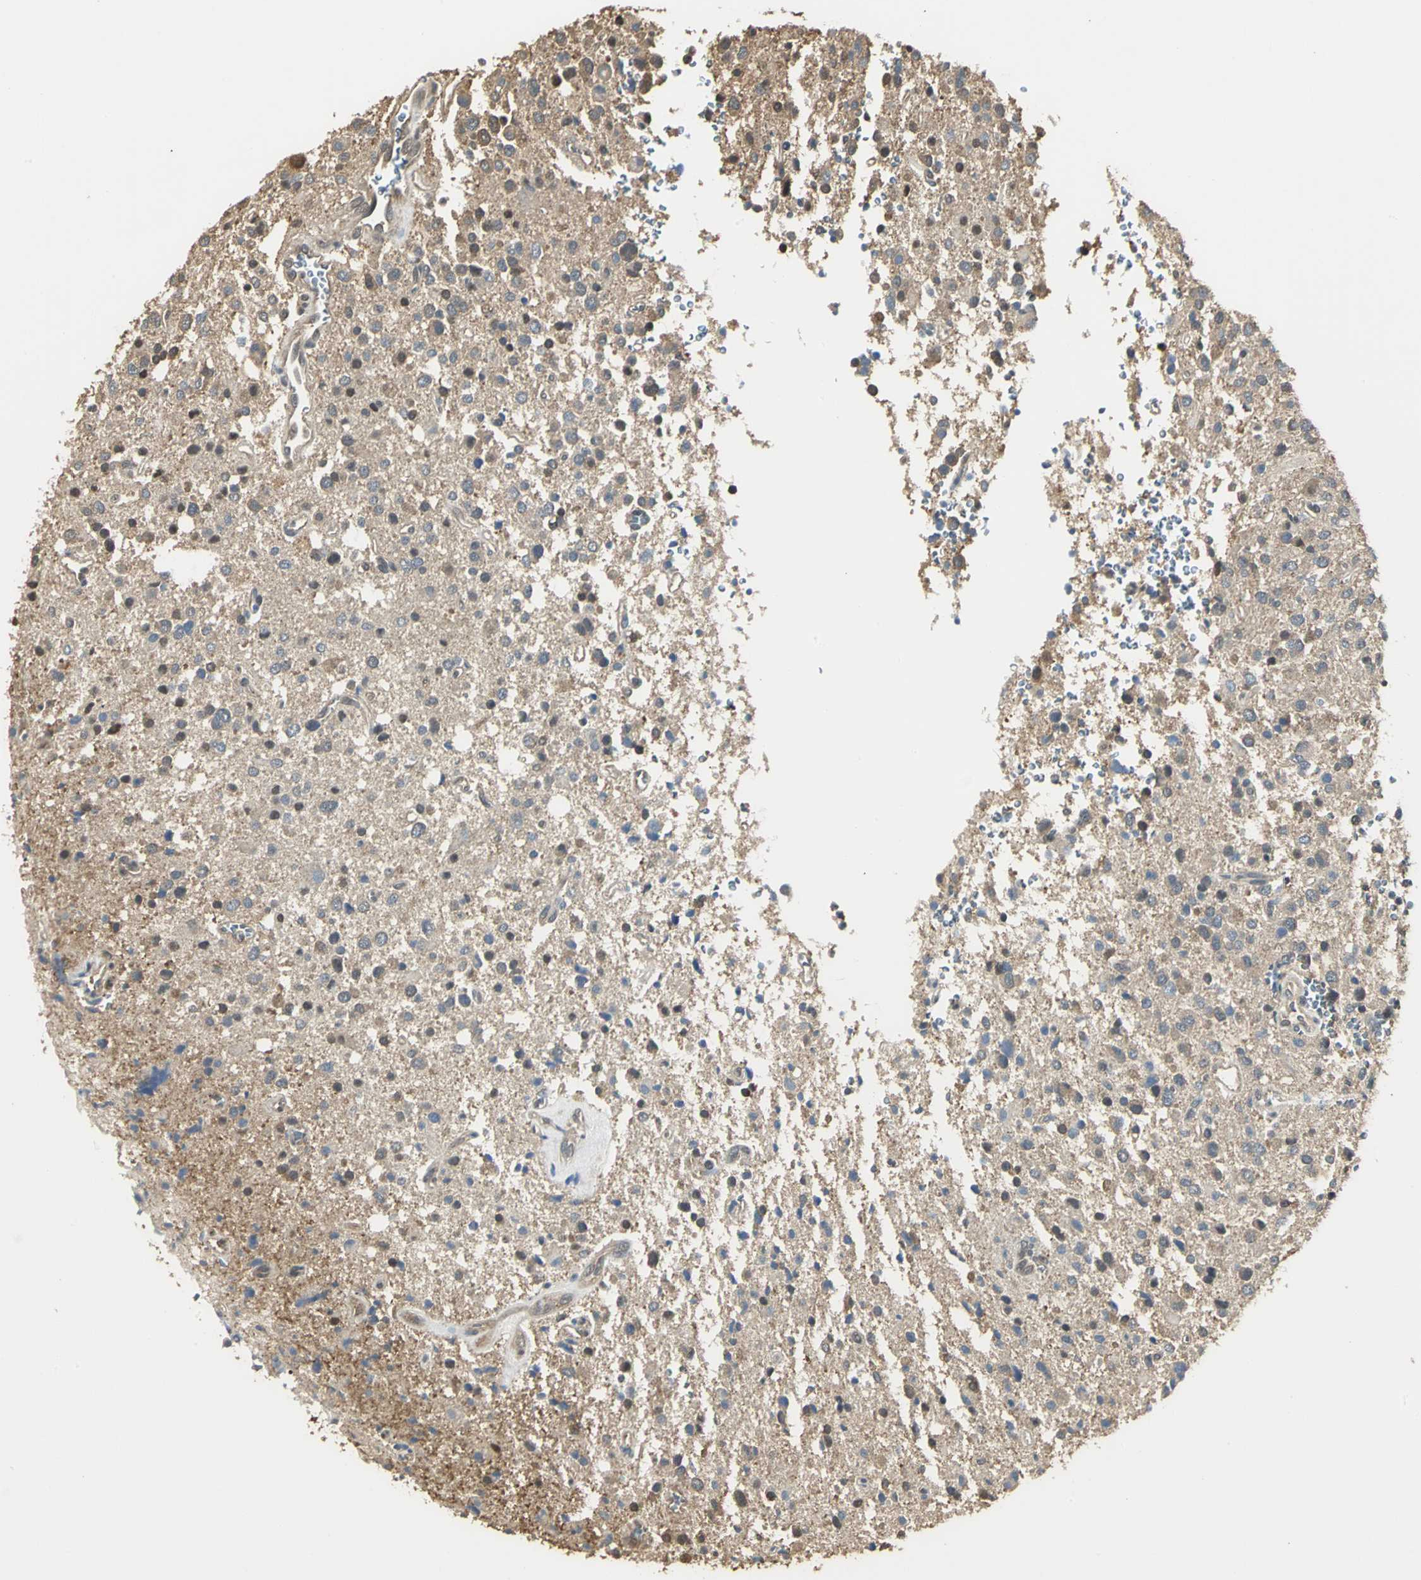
{"staining": {"intensity": "weak", "quantity": ">75%", "location": "cytoplasmic/membranous,nuclear"}, "tissue": "glioma", "cell_type": "Tumor cells", "image_type": "cancer", "snomed": [{"axis": "morphology", "description": "Glioma, malignant, High grade"}, {"axis": "topography", "description": "Brain"}], "caption": "Protein staining by IHC demonstrates weak cytoplasmic/membranous and nuclear expression in about >75% of tumor cells in glioma.", "gene": "PARK7", "patient": {"sex": "male", "age": 47}}